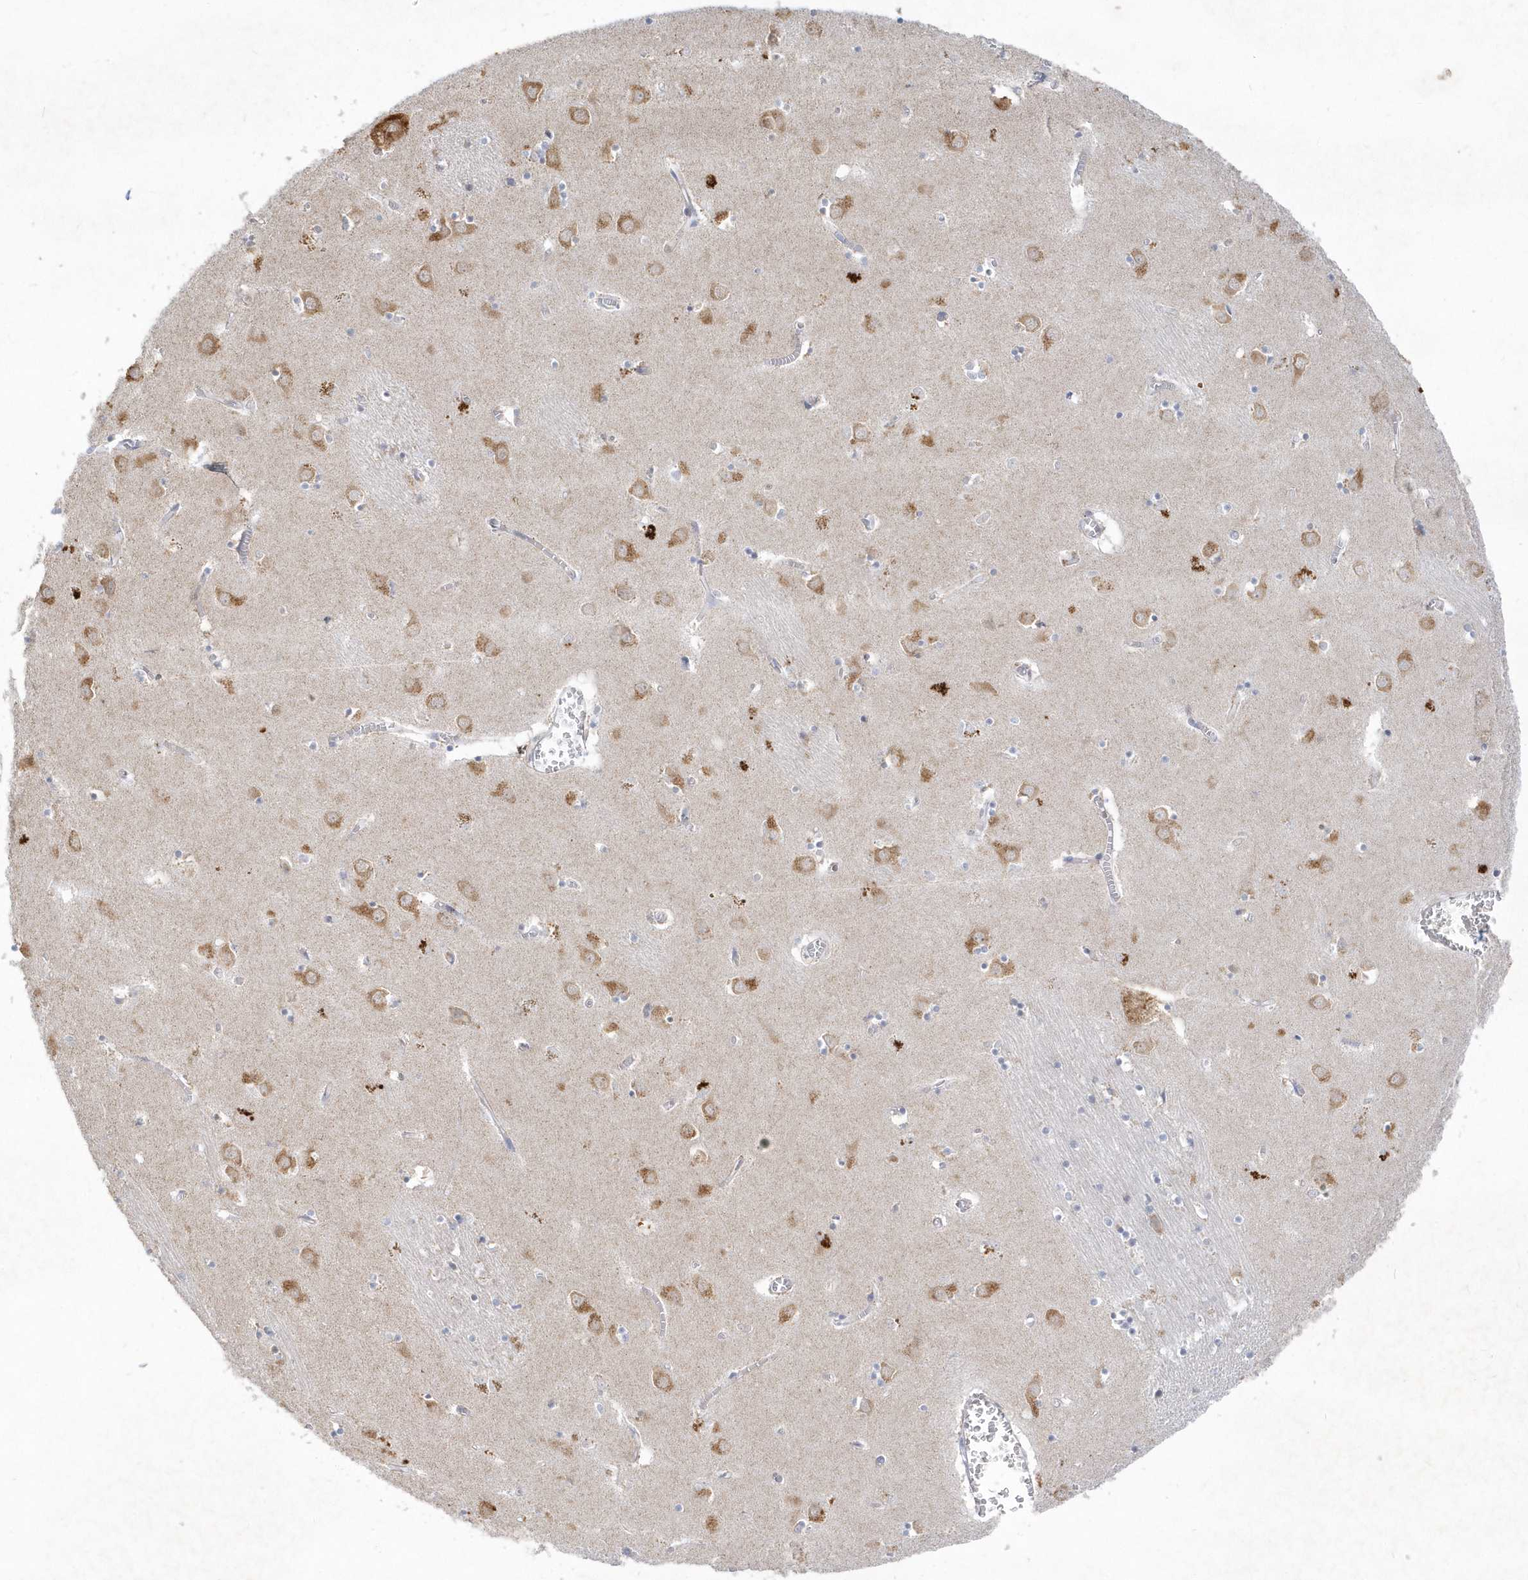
{"staining": {"intensity": "negative", "quantity": "none", "location": "none"}, "tissue": "caudate", "cell_type": "Glial cells", "image_type": "normal", "snomed": [{"axis": "morphology", "description": "Normal tissue, NOS"}, {"axis": "topography", "description": "Lateral ventricle wall"}], "caption": "Glial cells are negative for brown protein staining in normal caudate. The staining is performed using DAB brown chromogen with nuclei counter-stained in using hematoxylin.", "gene": "LARS1", "patient": {"sex": "male", "age": 70}}